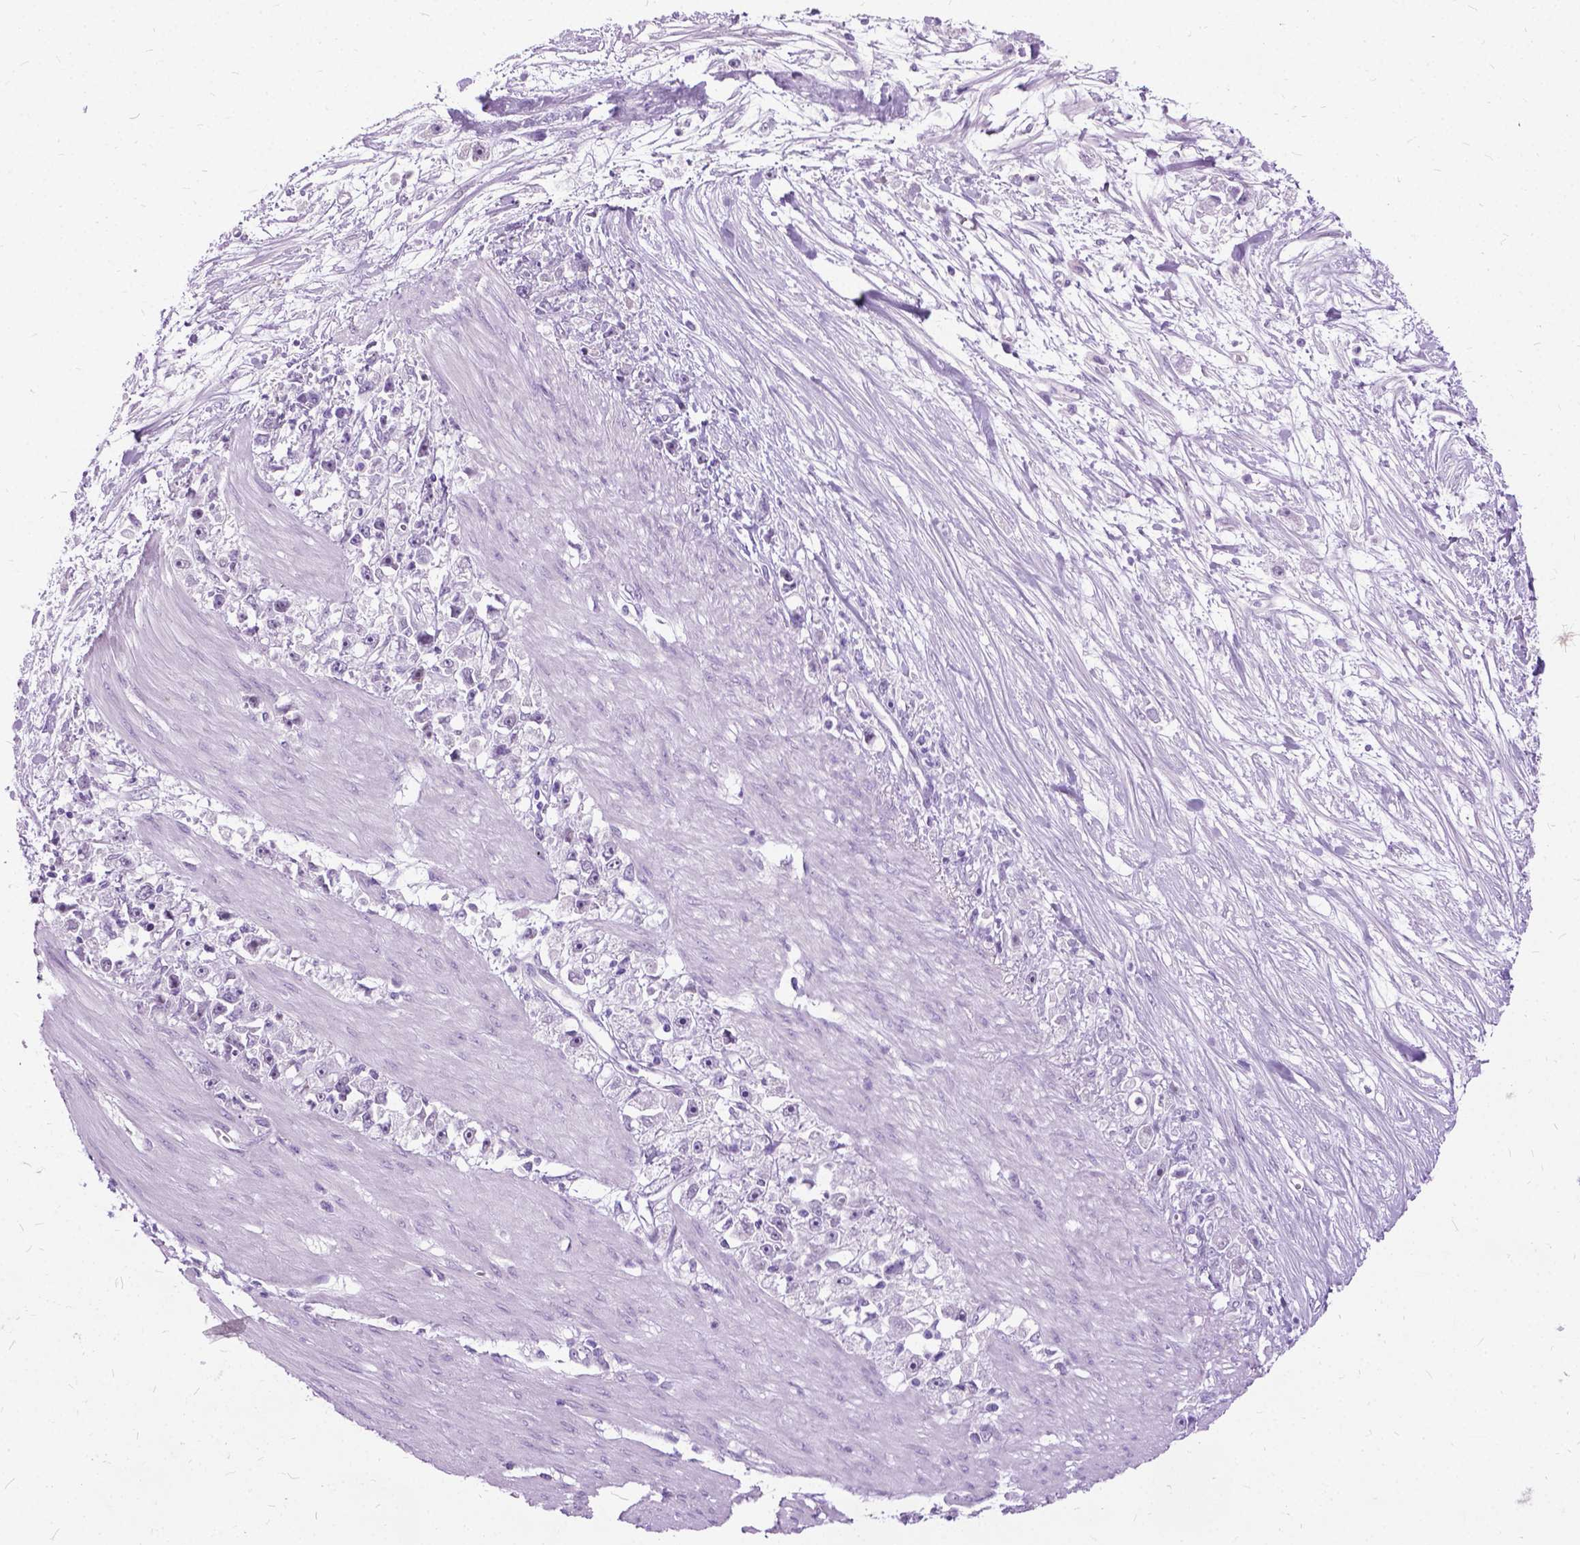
{"staining": {"intensity": "negative", "quantity": "none", "location": "none"}, "tissue": "stomach cancer", "cell_type": "Tumor cells", "image_type": "cancer", "snomed": [{"axis": "morphology", "description": "Adenocarcinoma, NOS"}, {"axis": "topography", "description": "Stomach"}], "caption": "DAB (3,3'-diaminobenzidine) immunohistochemical staining of human stomach adenocarcinoma demonstrates no significant expression in tumor cells.", "gene": "PROB1", "patient": {"sex": "female", "age": 59}}